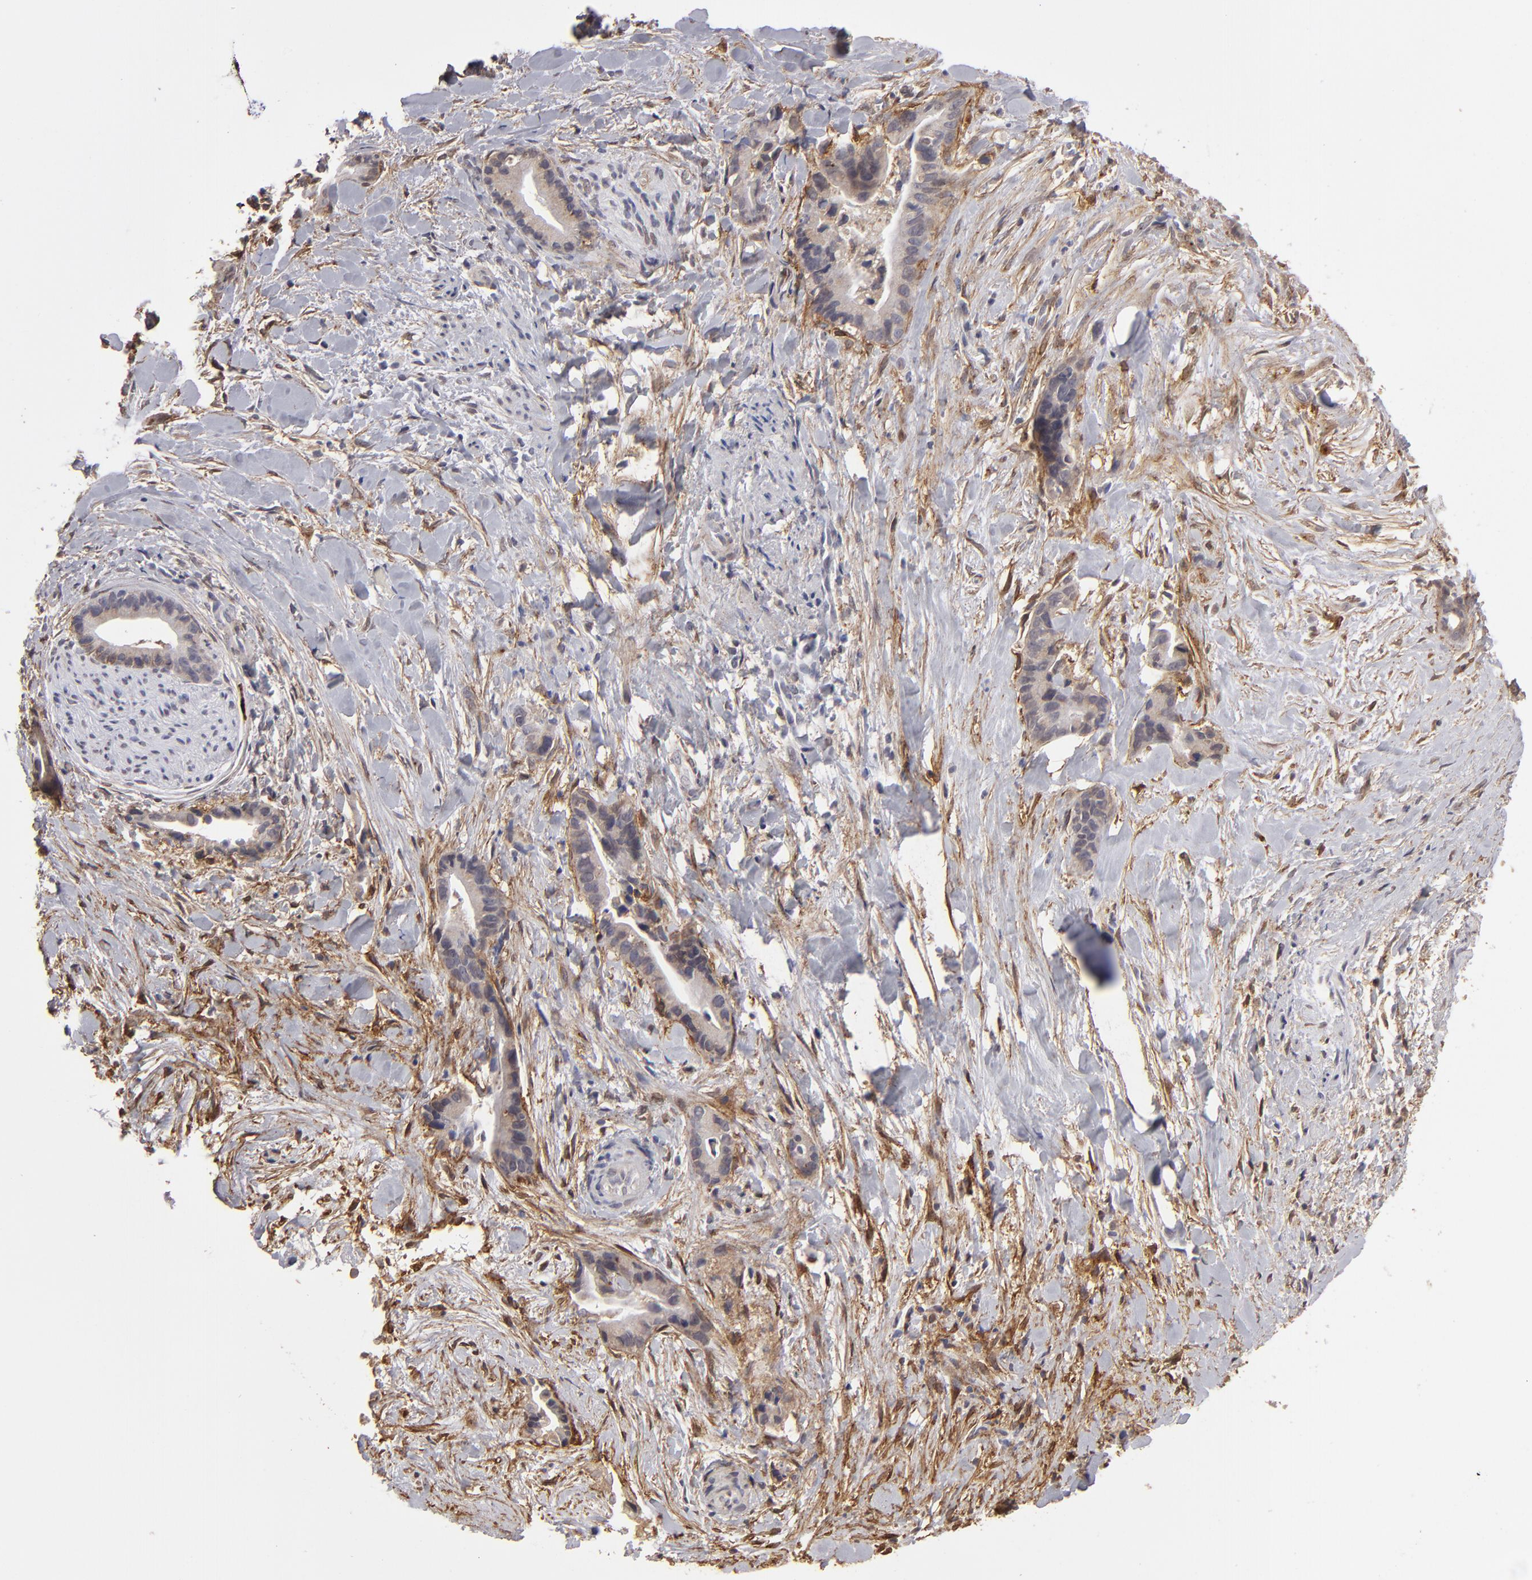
{"staining": {"intensity": "weak", "quantity": "<25%", "location": "cytoplasmic/membranous"}, "tissue": "liver cancer", "cell_type": "Tumor cells", "image_type": "cancer", "snomed": [{"axis": "morphology", "description": "Cholangiocarcinoma"}, {"axis": "topography", "description": "Liver"}], "caption": "Liver cholangiocarcinoma was stained to show a protein in brown. There is no significant expression in tumor cells.", "gene": "ITGB5", "patient": {"sex": "female", "age": 55}}